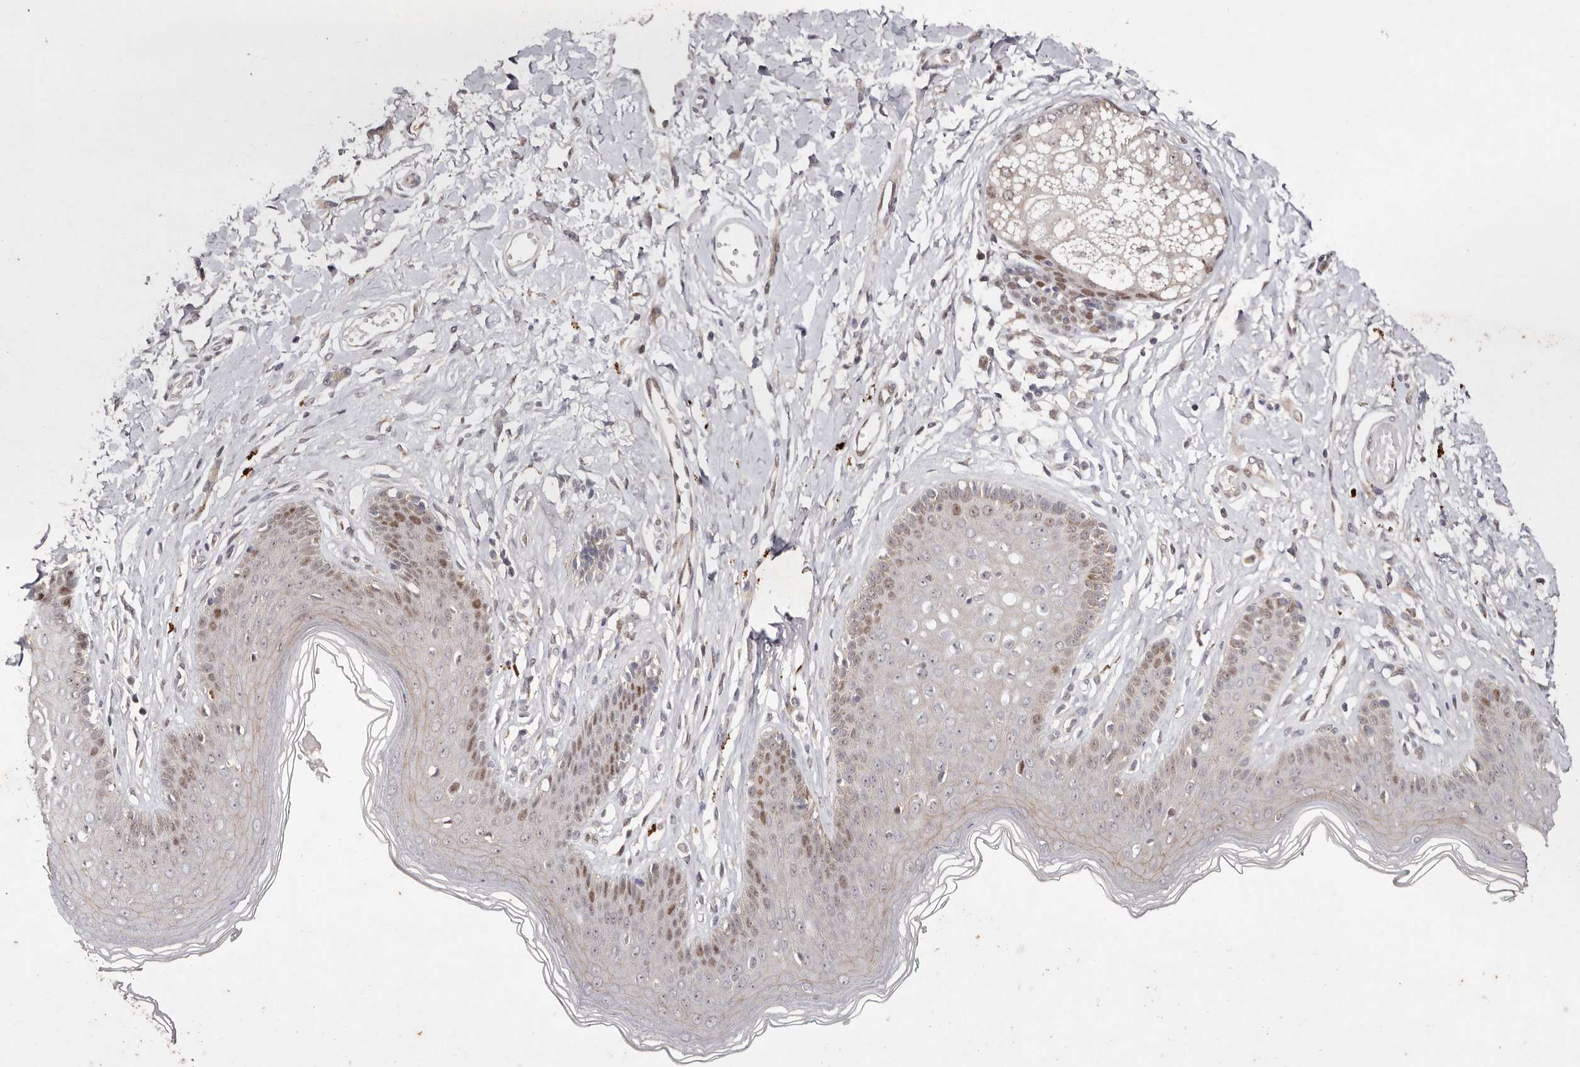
{"staining": {"intensity": "moderate", "quantity": "25%-75%", "location": "nuclear"}, "tissue": "skin", "cell_type": "Epidermal cells", "image_type": "normal", "snomed": [{"axis": "morphology", "description": "Normal tissue, NOS"}, {"axis": "morphology", "description": "Squamous cell carcinoma, NOS"}, {"axis": "topography", "description": "Vulva"}], "caption": "Human skin stained for a protein (brown) exhibits moderate nuclear positive expression in approximately 25%-75% of epidermal cells.", "gene": "KLF7", "patient": {"sex": "female", "age": 85}}